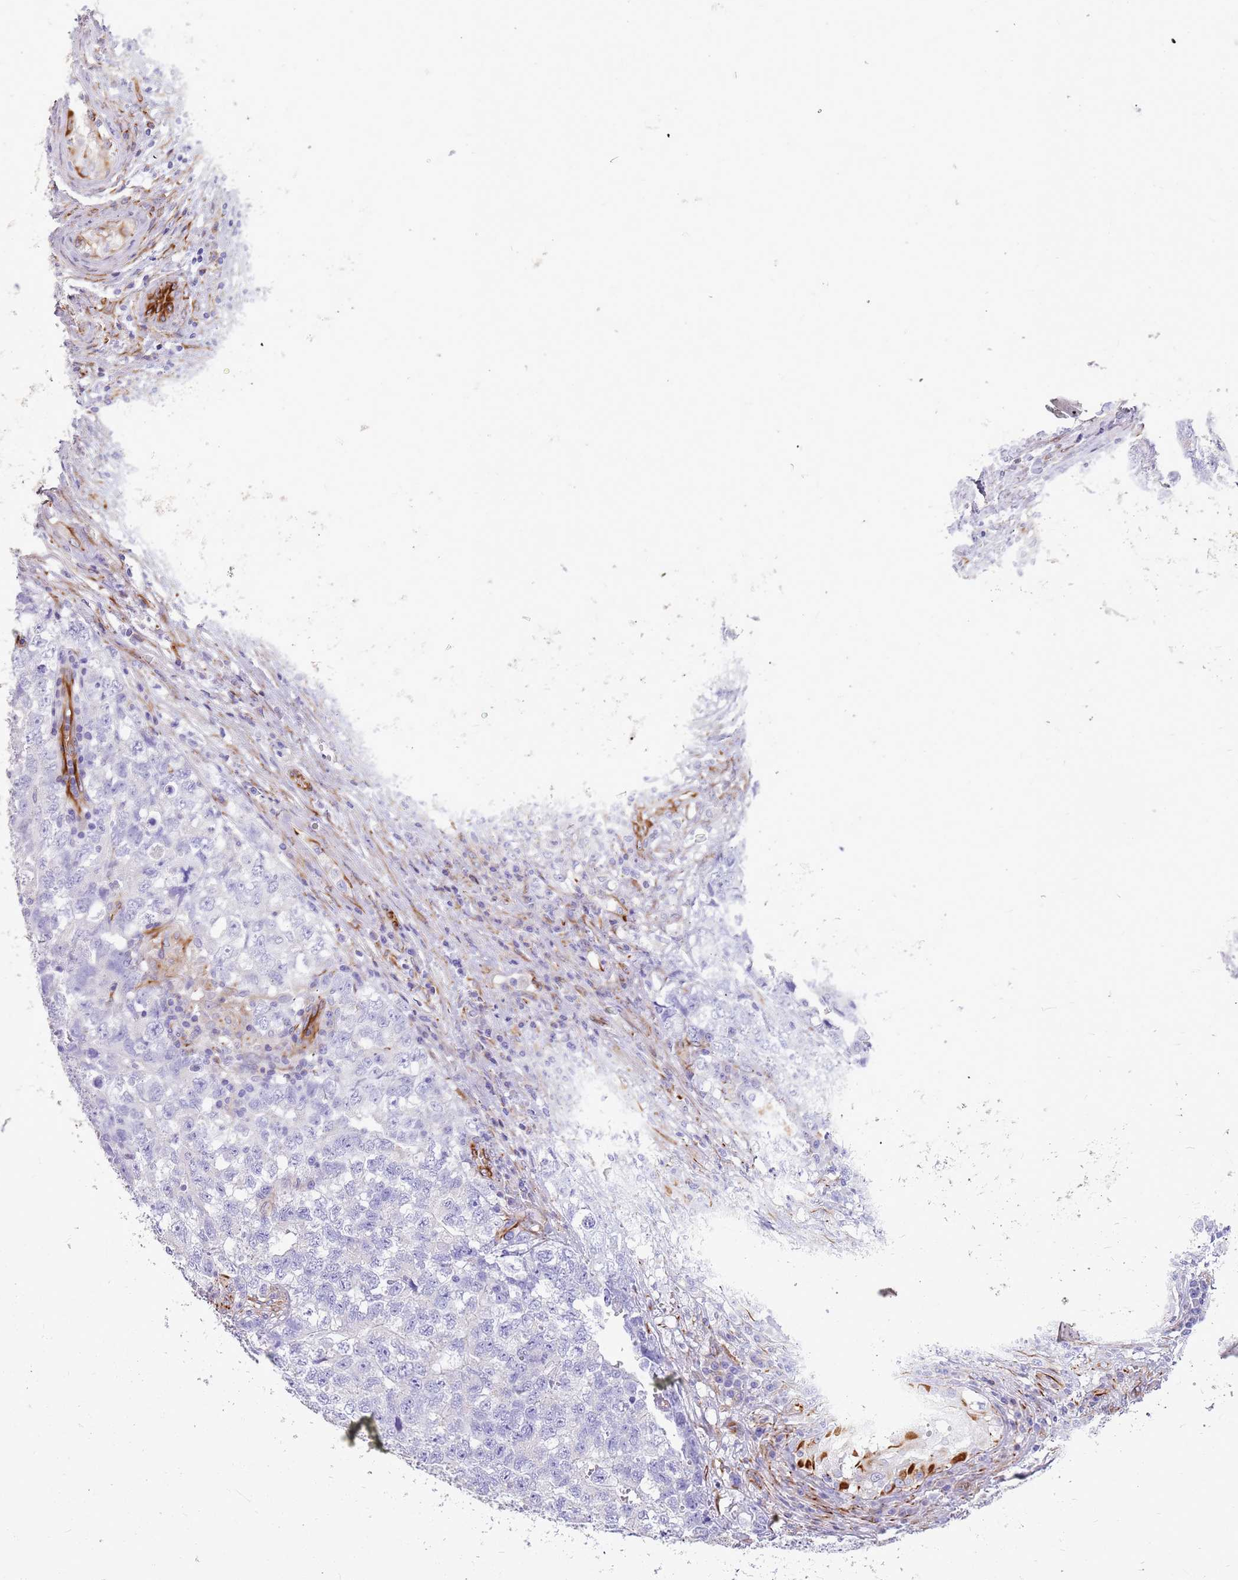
{"staining": {"intensity": "negative", "quantity": "none", "location": "none"}, "tissue": "testis cancer", "cell_type": "Tumor cells", "image_type": "cancer", "snomed": [{"axis": "morphology", "description": "Carcinoma, Embryonal, NOS"}, {"axis": "topography", "description": "Testis"}], "caption": "Tumor cells show no significant protein staining in testis embryonal carcinoma.", "gene": "ZDHHC1", "patient": {"sex": "male", "age": 31}}